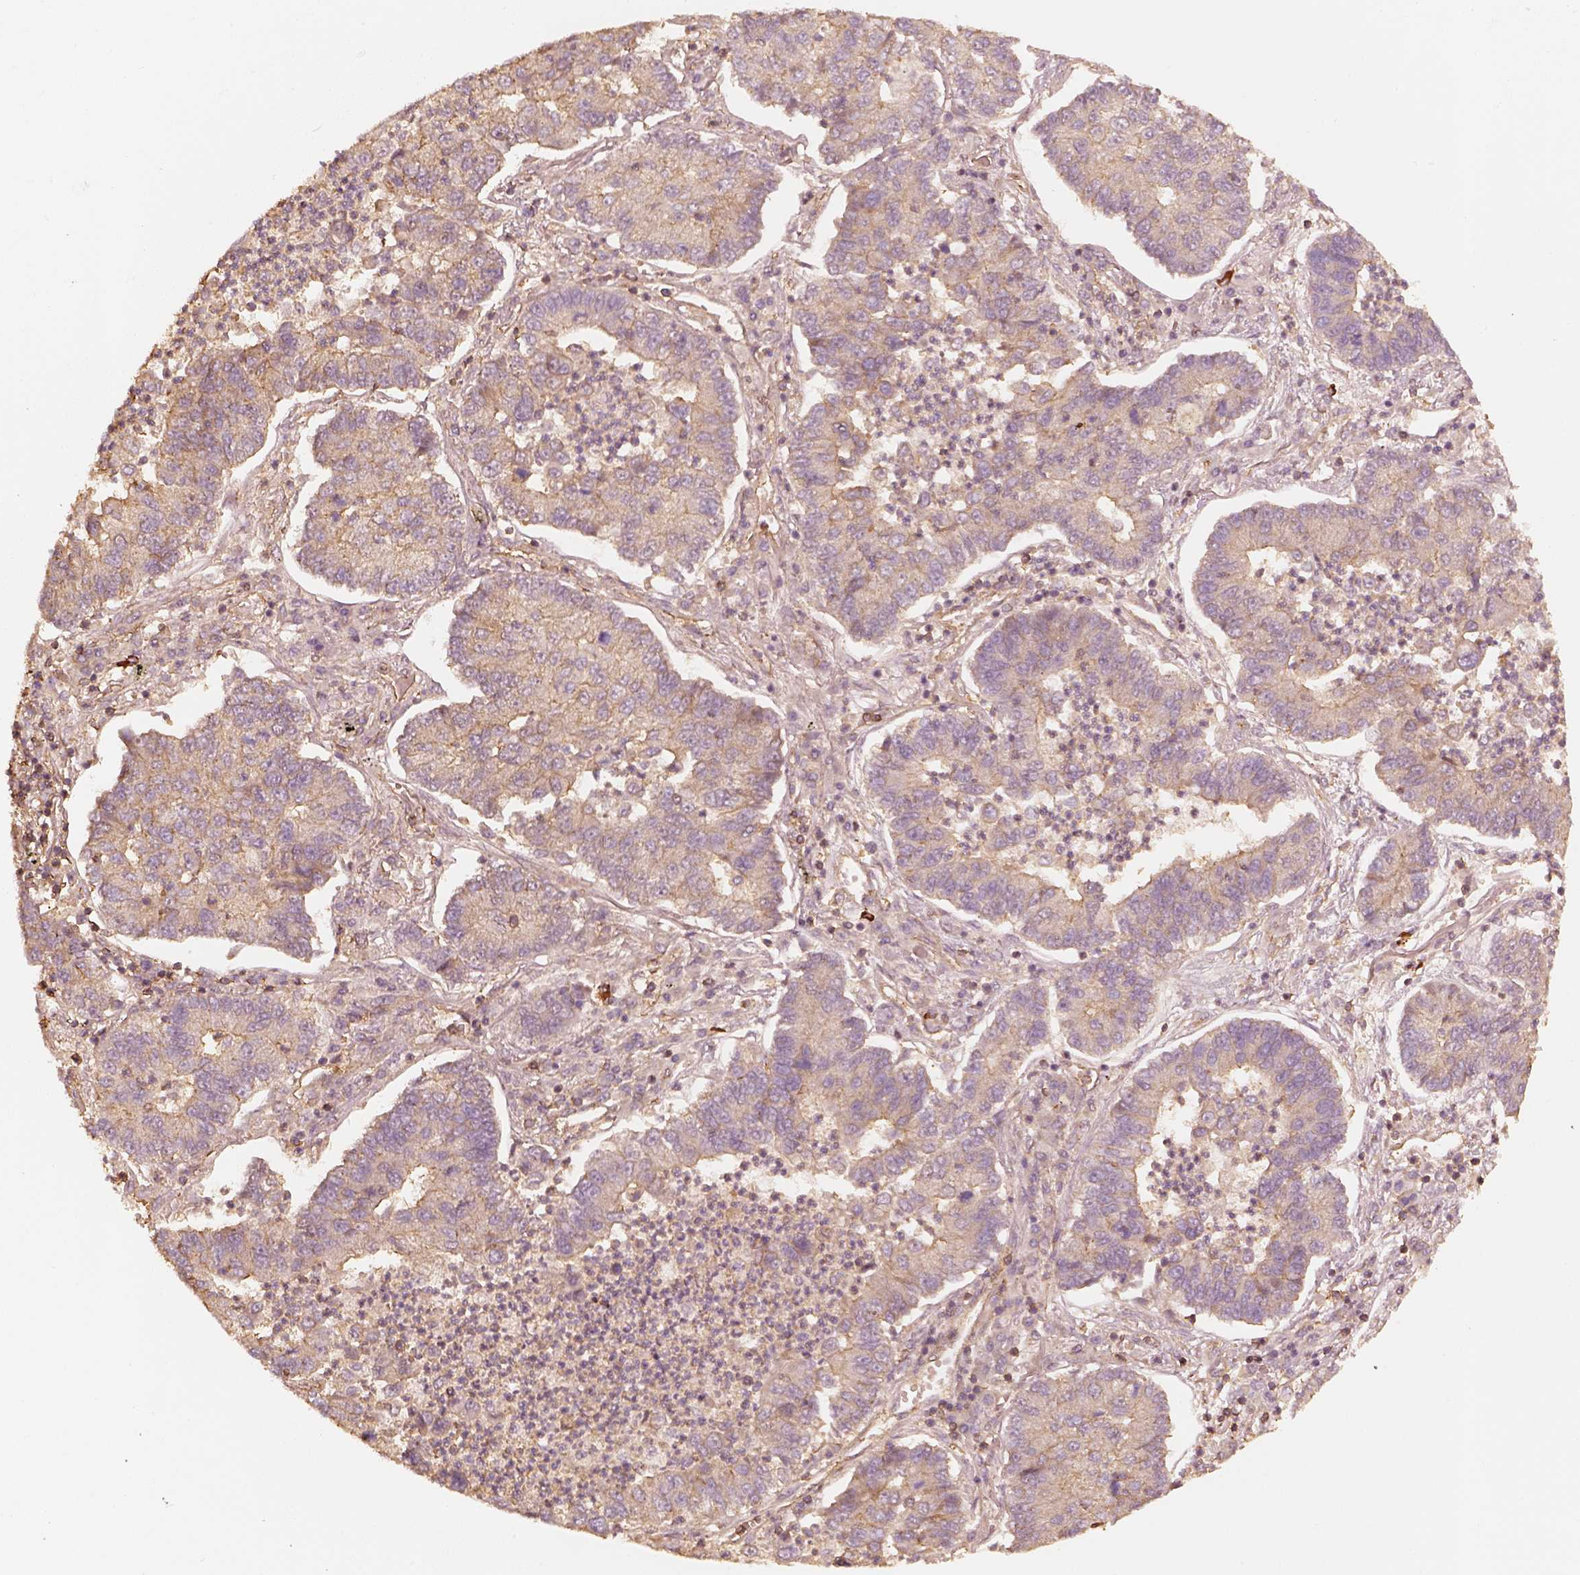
{"staining": {"intensity": "moderate", "quantity": "25%-75%", "location": "cytoplasmic/membranous"}, "tissue": "lung cancer", "cell_type": "Tumor cells", "image_type": "cancer", "snomed": [{"axis": "morphology", "description": "Adenocarcinoma, NOS"}, {"axis": "topography", "description": "Lung"}], "caption": "Lung cancer stained for a protein displays moderate cytoplasmic/membranous positivity in tumor cells.", "gene": "WDR7", "patient": {"sex": "female", "age": 57}}